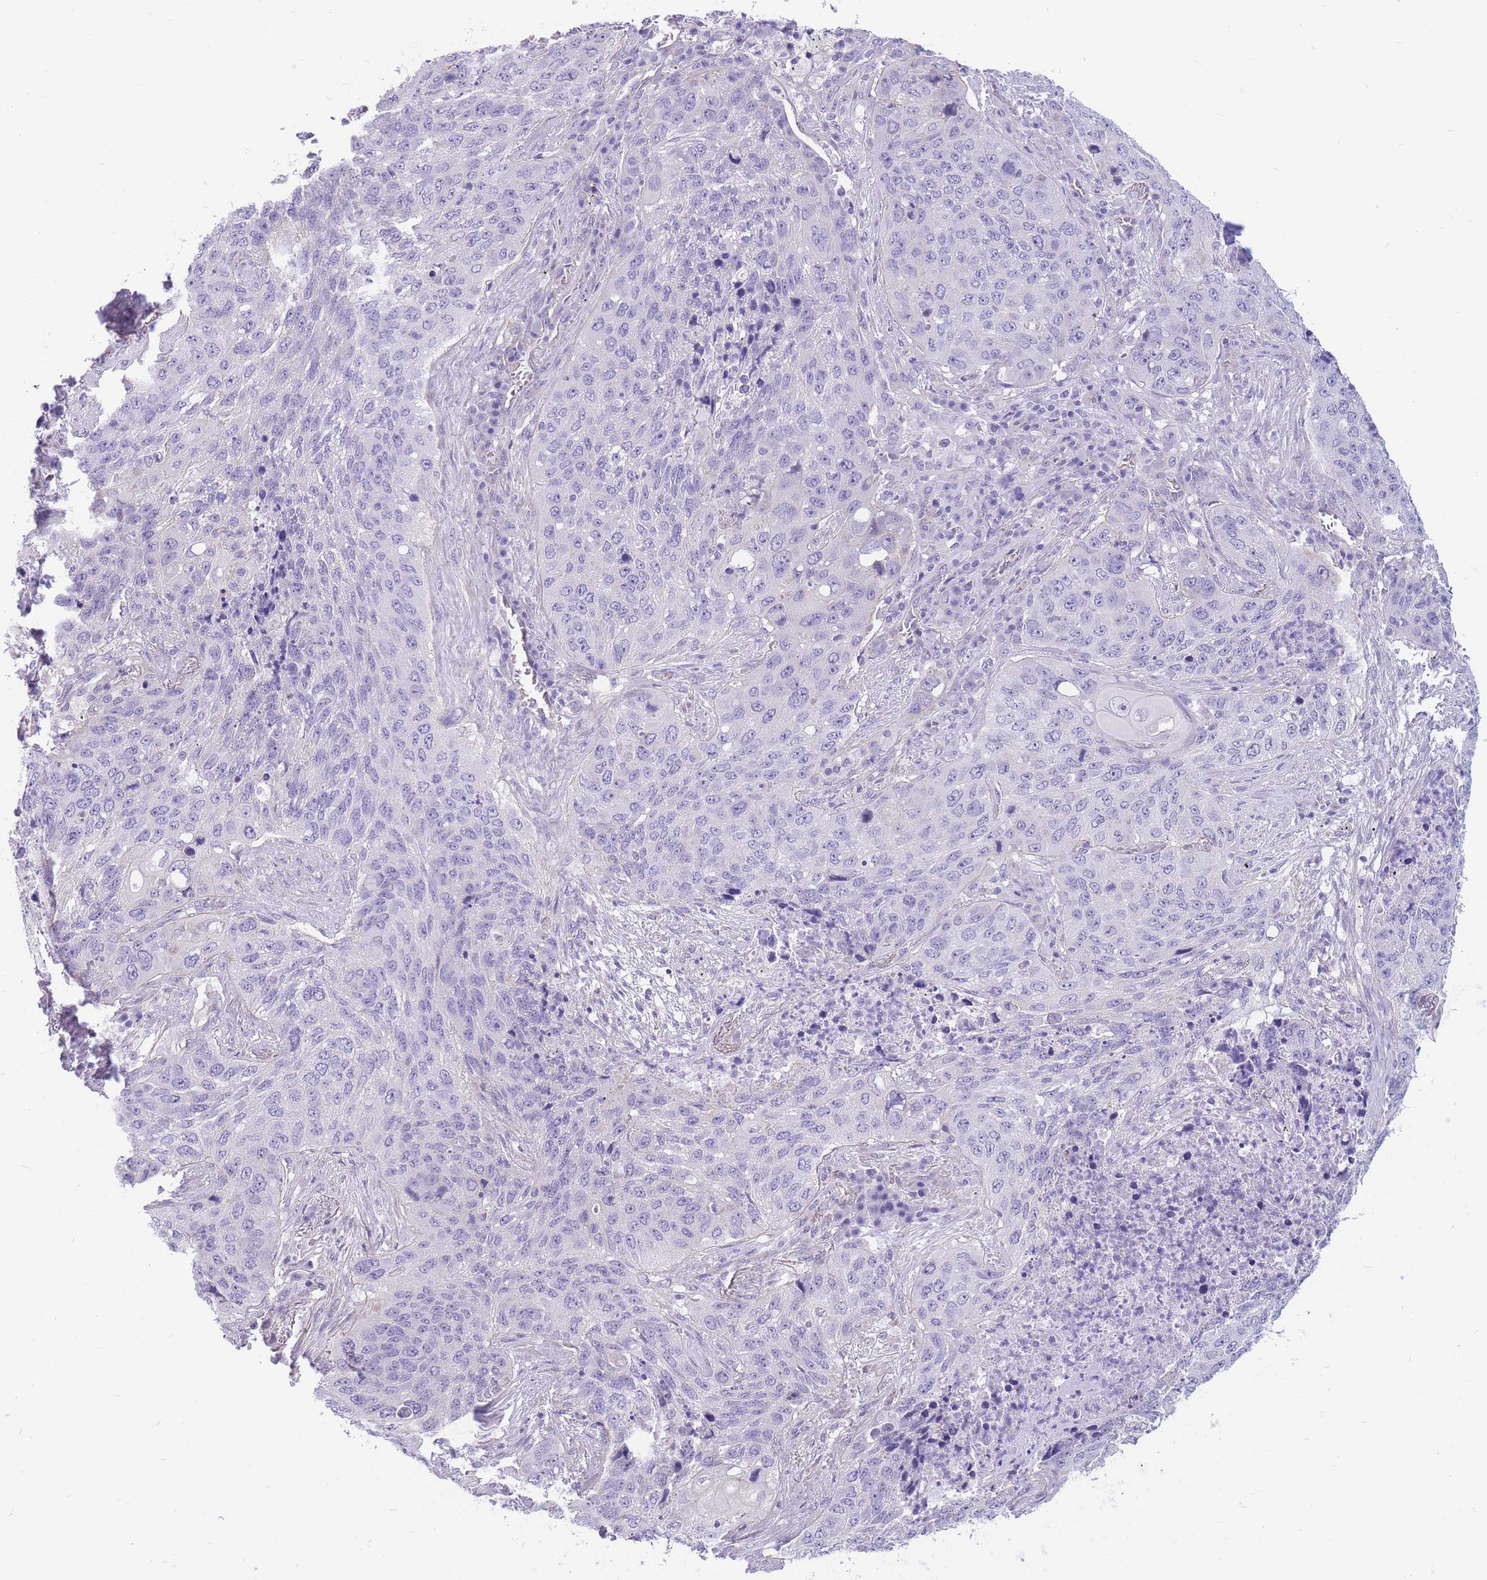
{"staining": {"intensity": "negative", "quantity": "none", "location": "none"}, "tissue": "lung cancer", "cell_type": "Tumor cells", "image_type": "cancer", "snomed": [{"axis": "morphology", "description": "Squamous cell carcinoma, NOS"}, {"axis": "topography", "description": "Lung"}], "caption": "Histopathology image shows no protein positivity in tumor cells of squamous cell carcinoma (lung) tissue. (Stains: DAB (3,3'-diaminobenzidine) immunohistochemistry with hematoxylin counter stain, Microscopy: brightfield microscopy at high magnification).", "gene": "ZNF311", "patient": {"sex": "female", "age": 63}}